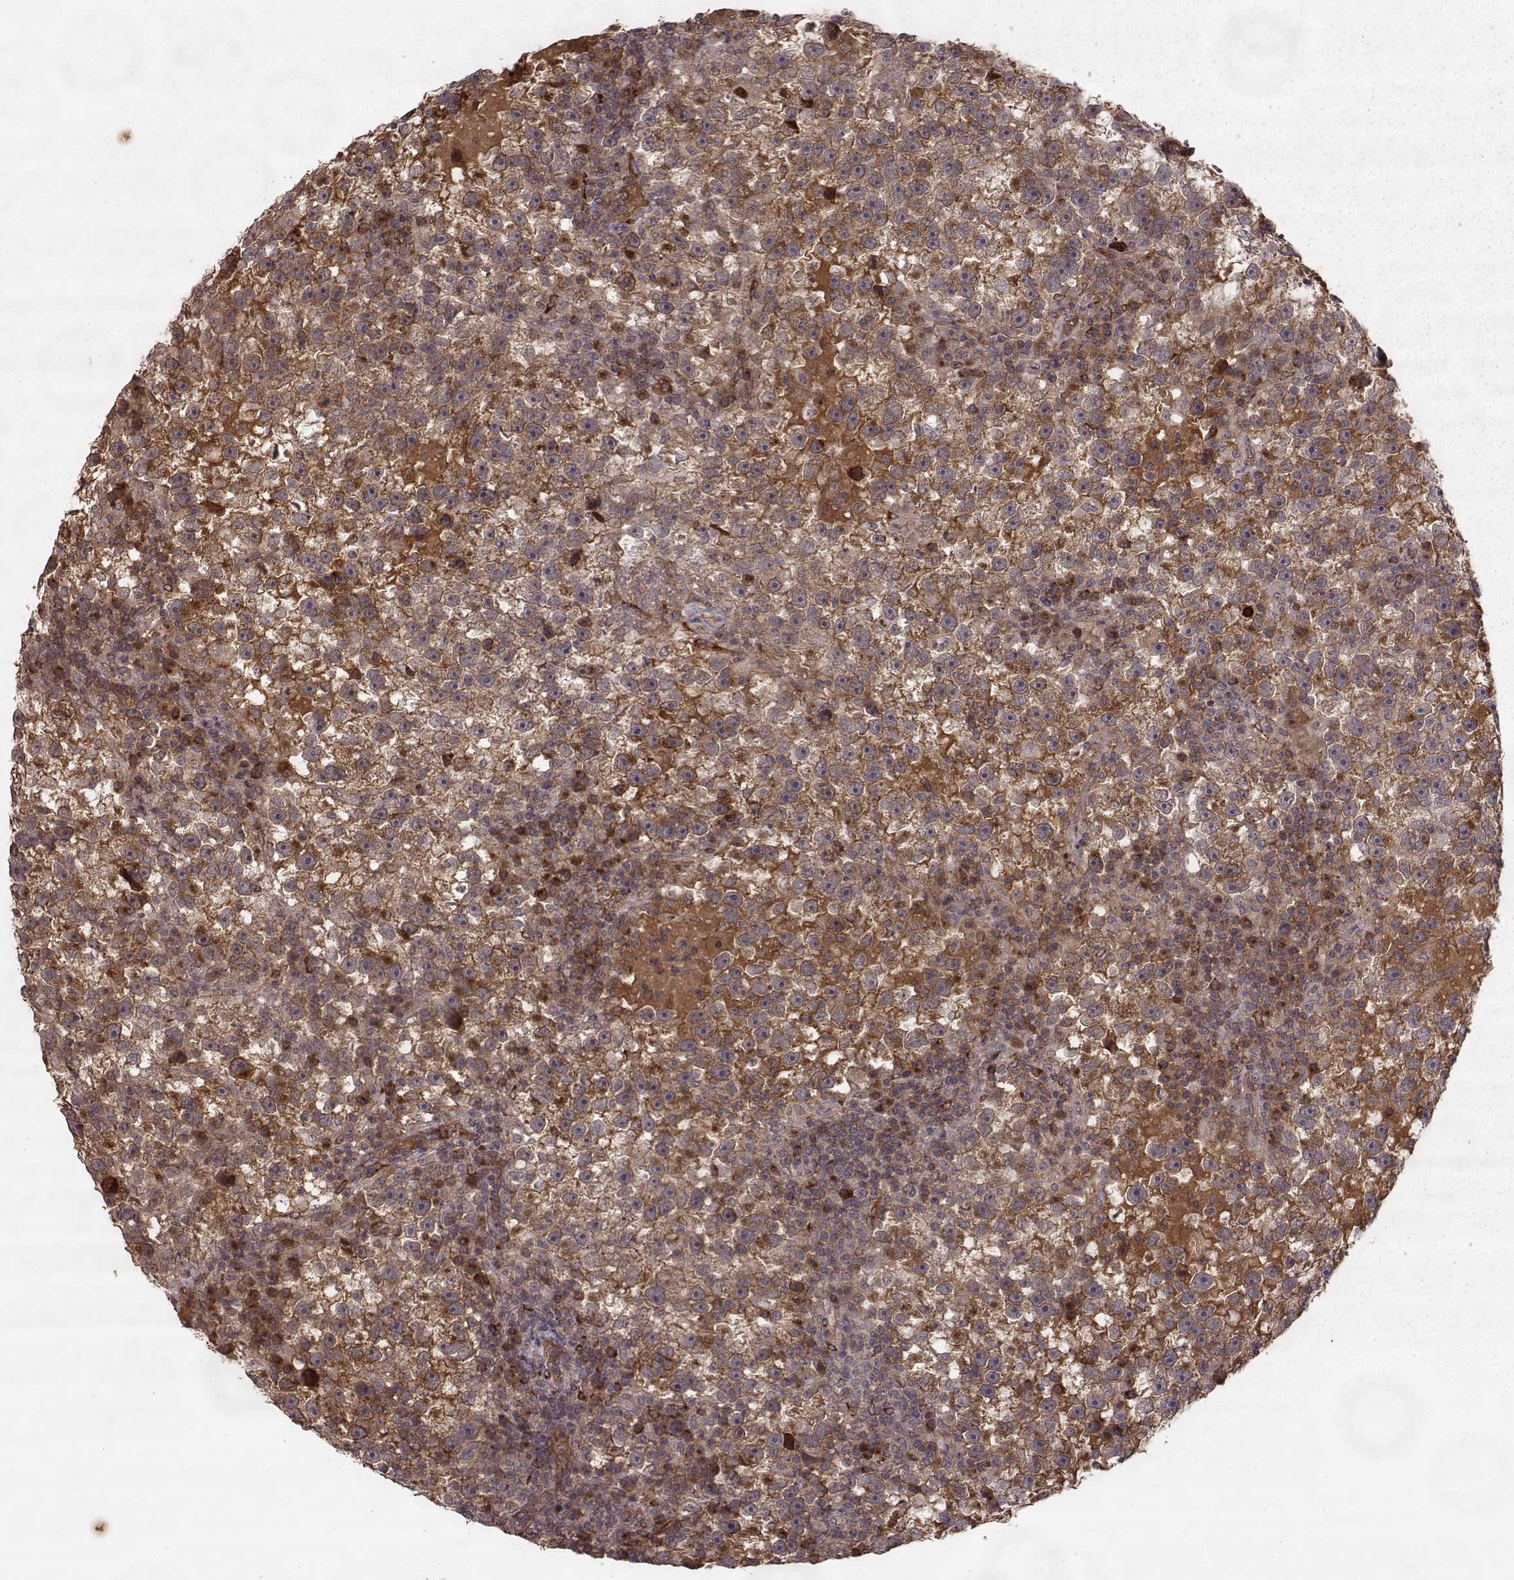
{"staining": {"intensity": "moderate", "quantity": "25%-75%", "location": "cytoplasmic/membranous"}, "tissue": "testis cancer", "cell_type": "Tumor cells", "image_type": "cancer", "snomed": [{"axis": "morphology", "description": "Seminoma, NOS"}, {"axis": "topography", "description": "Testis"}], "caption": "An image of testis cancer stained for a protein reveals moderate cytoplasmic/membranous brown staining in tumor cells.", "gene": "FSTL1", "patient": {"sex": "male", "age": 47}}